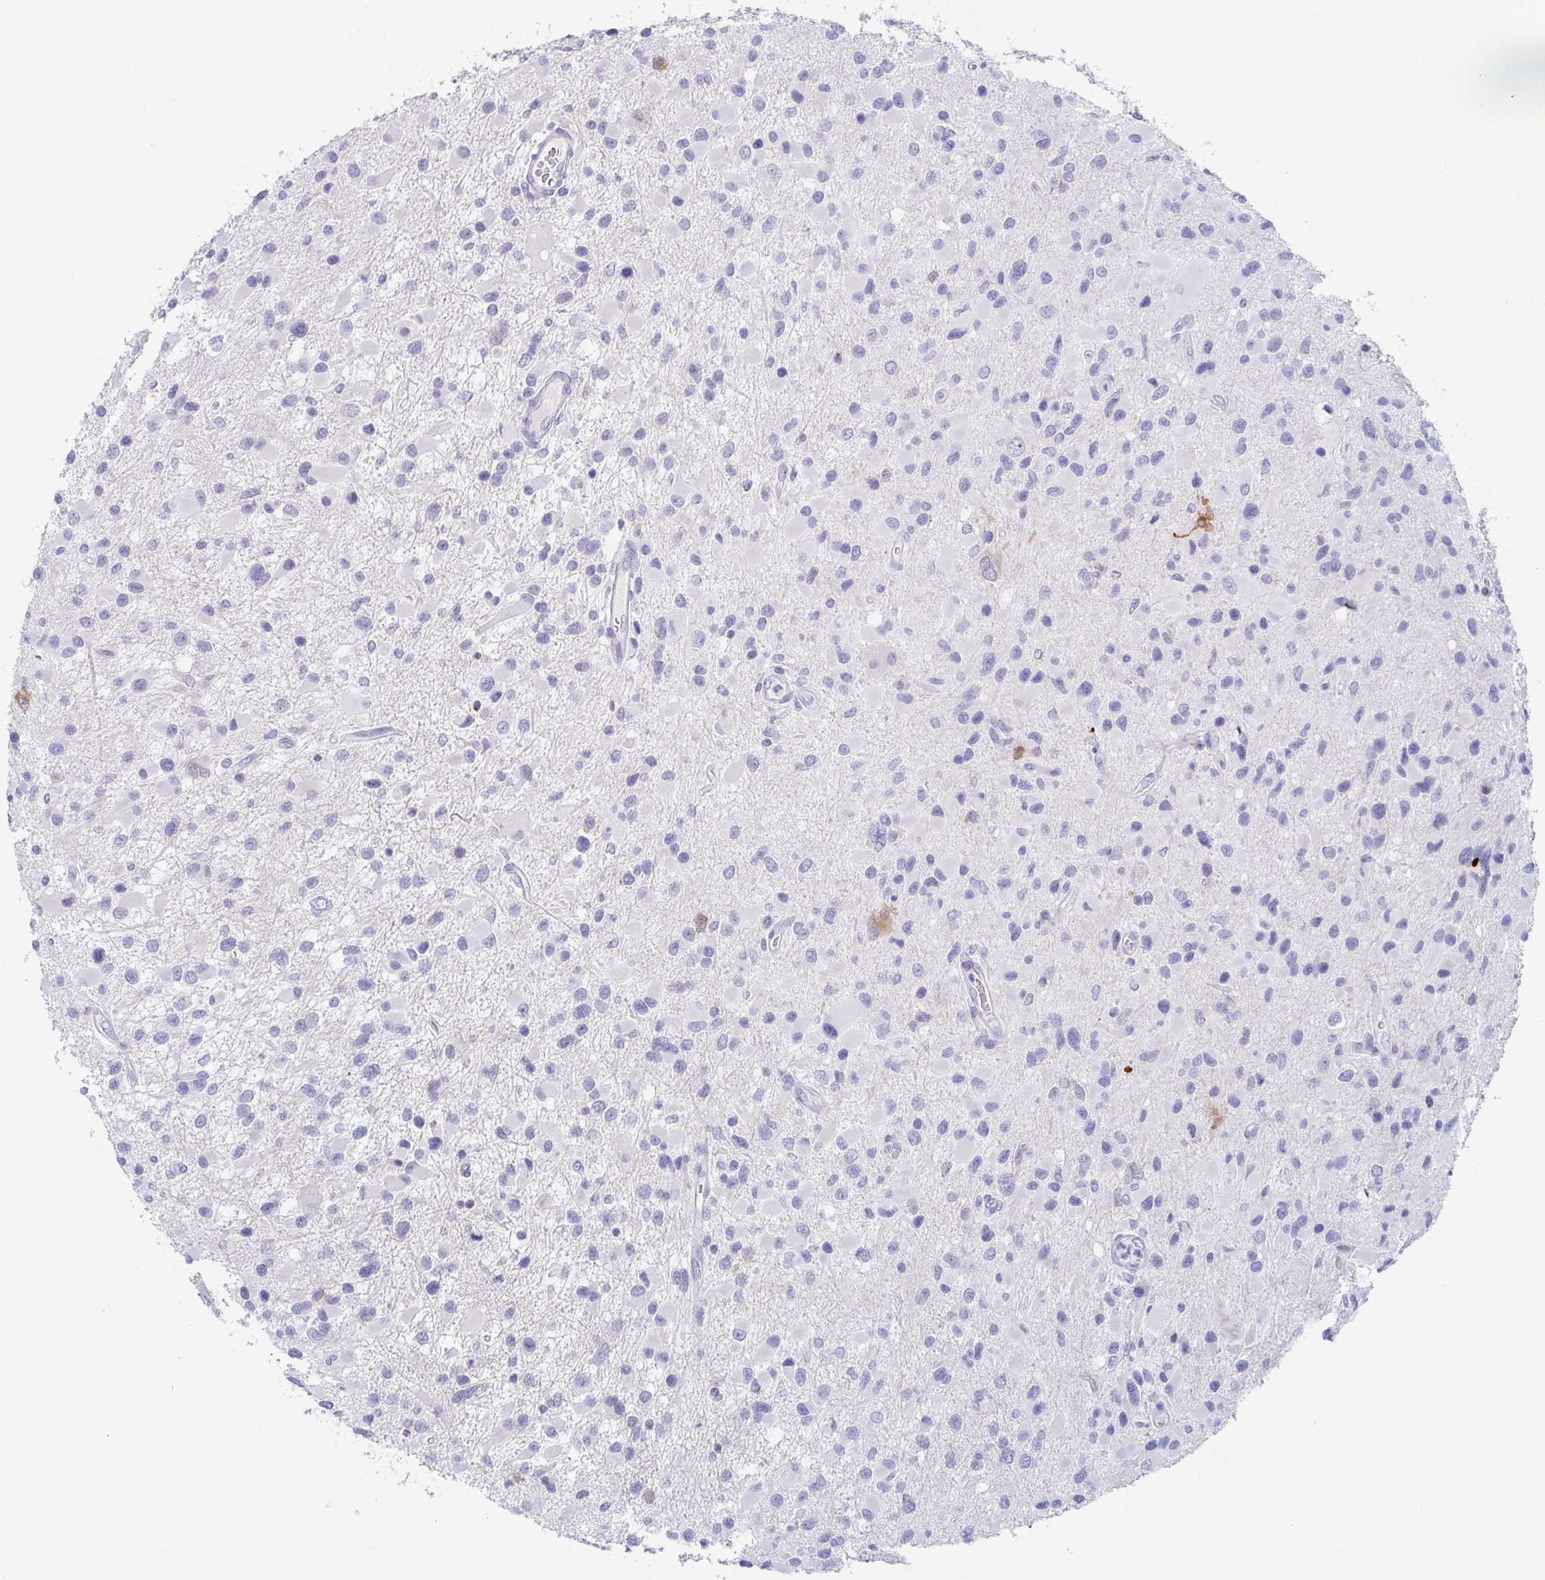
{"staining": {"intensity": "negative", "quantity": "none", "location": "none"}, "tissue": "glioma", "cell_type": "Tumor cells", "image_type": "cancer", "snomed": [{"axis": "morphology", "description": "Glioma, malignant, Low grade"}, {"axis": "topography", "description": "Brain"}], "caption": "Immunohistochemistry image of malignant low-grade glioma stained for a protein (brown), which displays no positivity in tumor cells.", "gene": "PLA2G1B", "patient": {"sex": "female", "age": 32}}